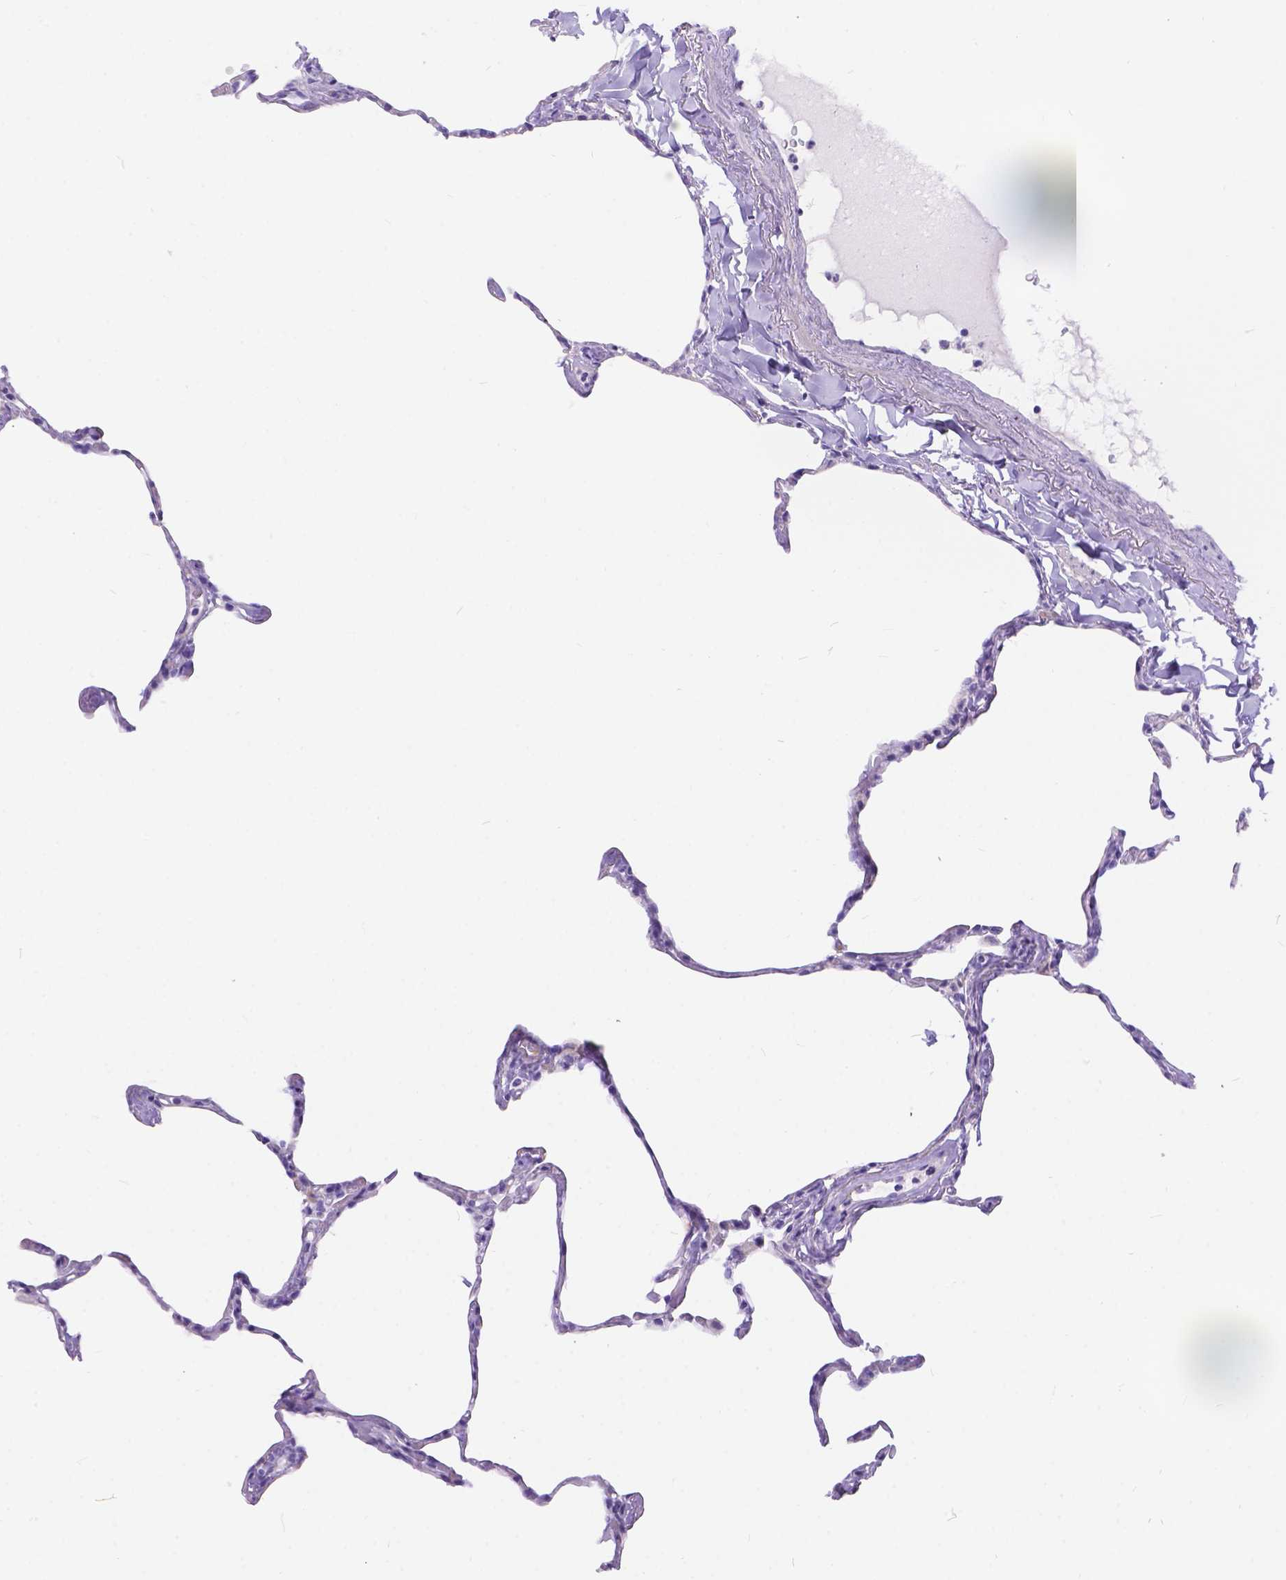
{"staining": {"intensity": "negative", "quantity": "none", "location": "none"}, "tissue": "lung", "cell_type": "Alveolar cells", "image_type": "normal", "snomed": [{"axis": "morphology", "description": "Normal tissue, NOS"}, {"axis": "topography", "description": "Lung"}], "caption": "This histopathology image is of normal lung stained with IHC to label a protein in brown with the nuclei are counter-stained blue. There is no positivity in alveolar cells. Brightfield microscopy of IHC stained with DAB (brown) and hematoxylin (blue), captured at high magnification.", "gene": "KLHL10", "patient": {"sex": "male", "age": 65}}